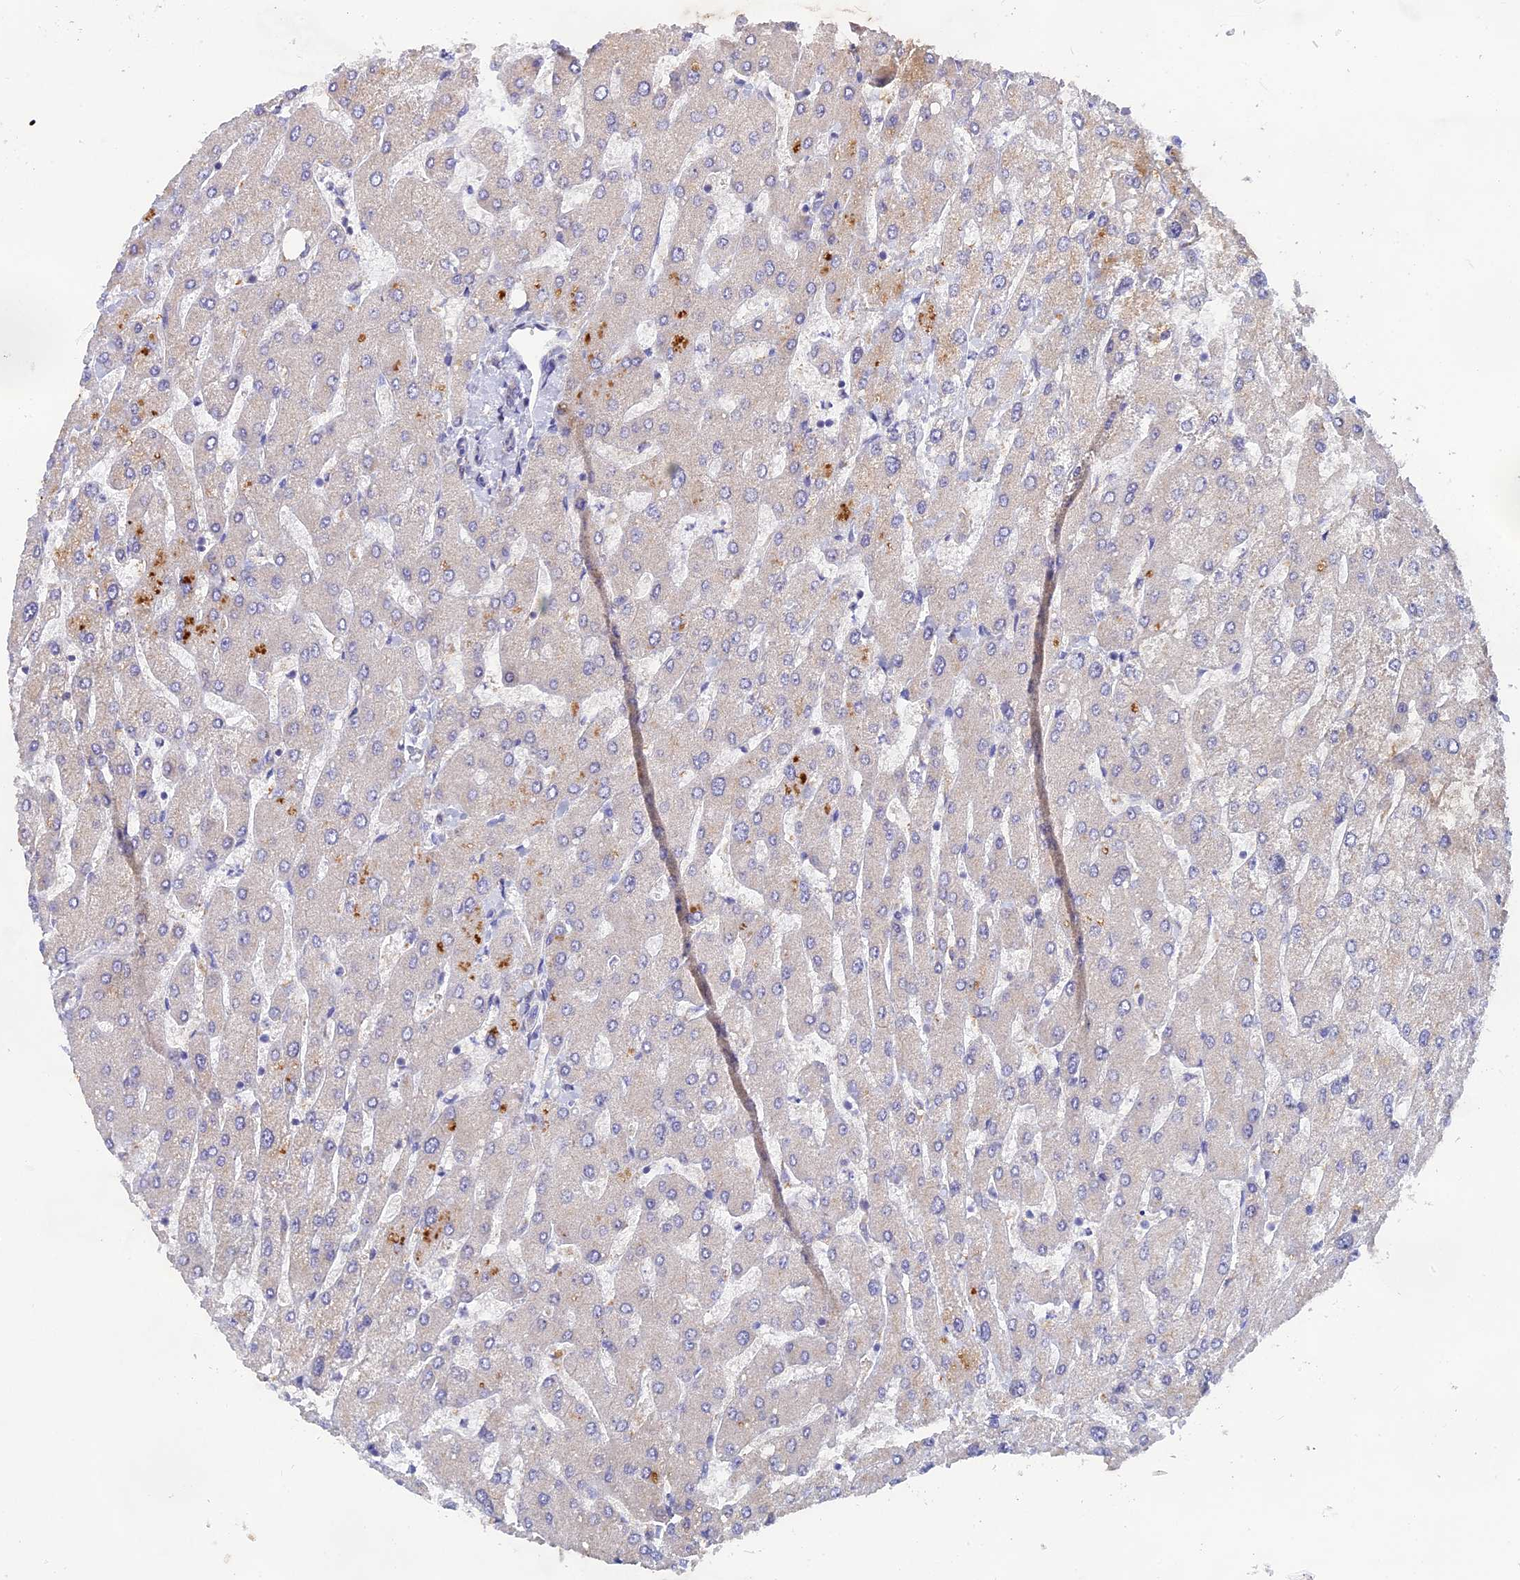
{"staining": {"intensity": "weak", "quantity": "<25%", "location": "cytoplasmic/membranous"}, "tissue": "liver", "cell_type": "Cholangiocytes", "image_type": "normal", "snomed": [{"axis": "morphology", "description": "Normal tissue, NOS"}, {"axis": "topography", "description": "Liver"}], "caption": "The micrograph reveals no staining of cholangiocytes in normal liver. The staining is performed using DAB brown chromogen with nuclei counter-stained in using hematoxylin.", "gene": "TENT4B", "patient": {"sex": "male", "age": 55}}